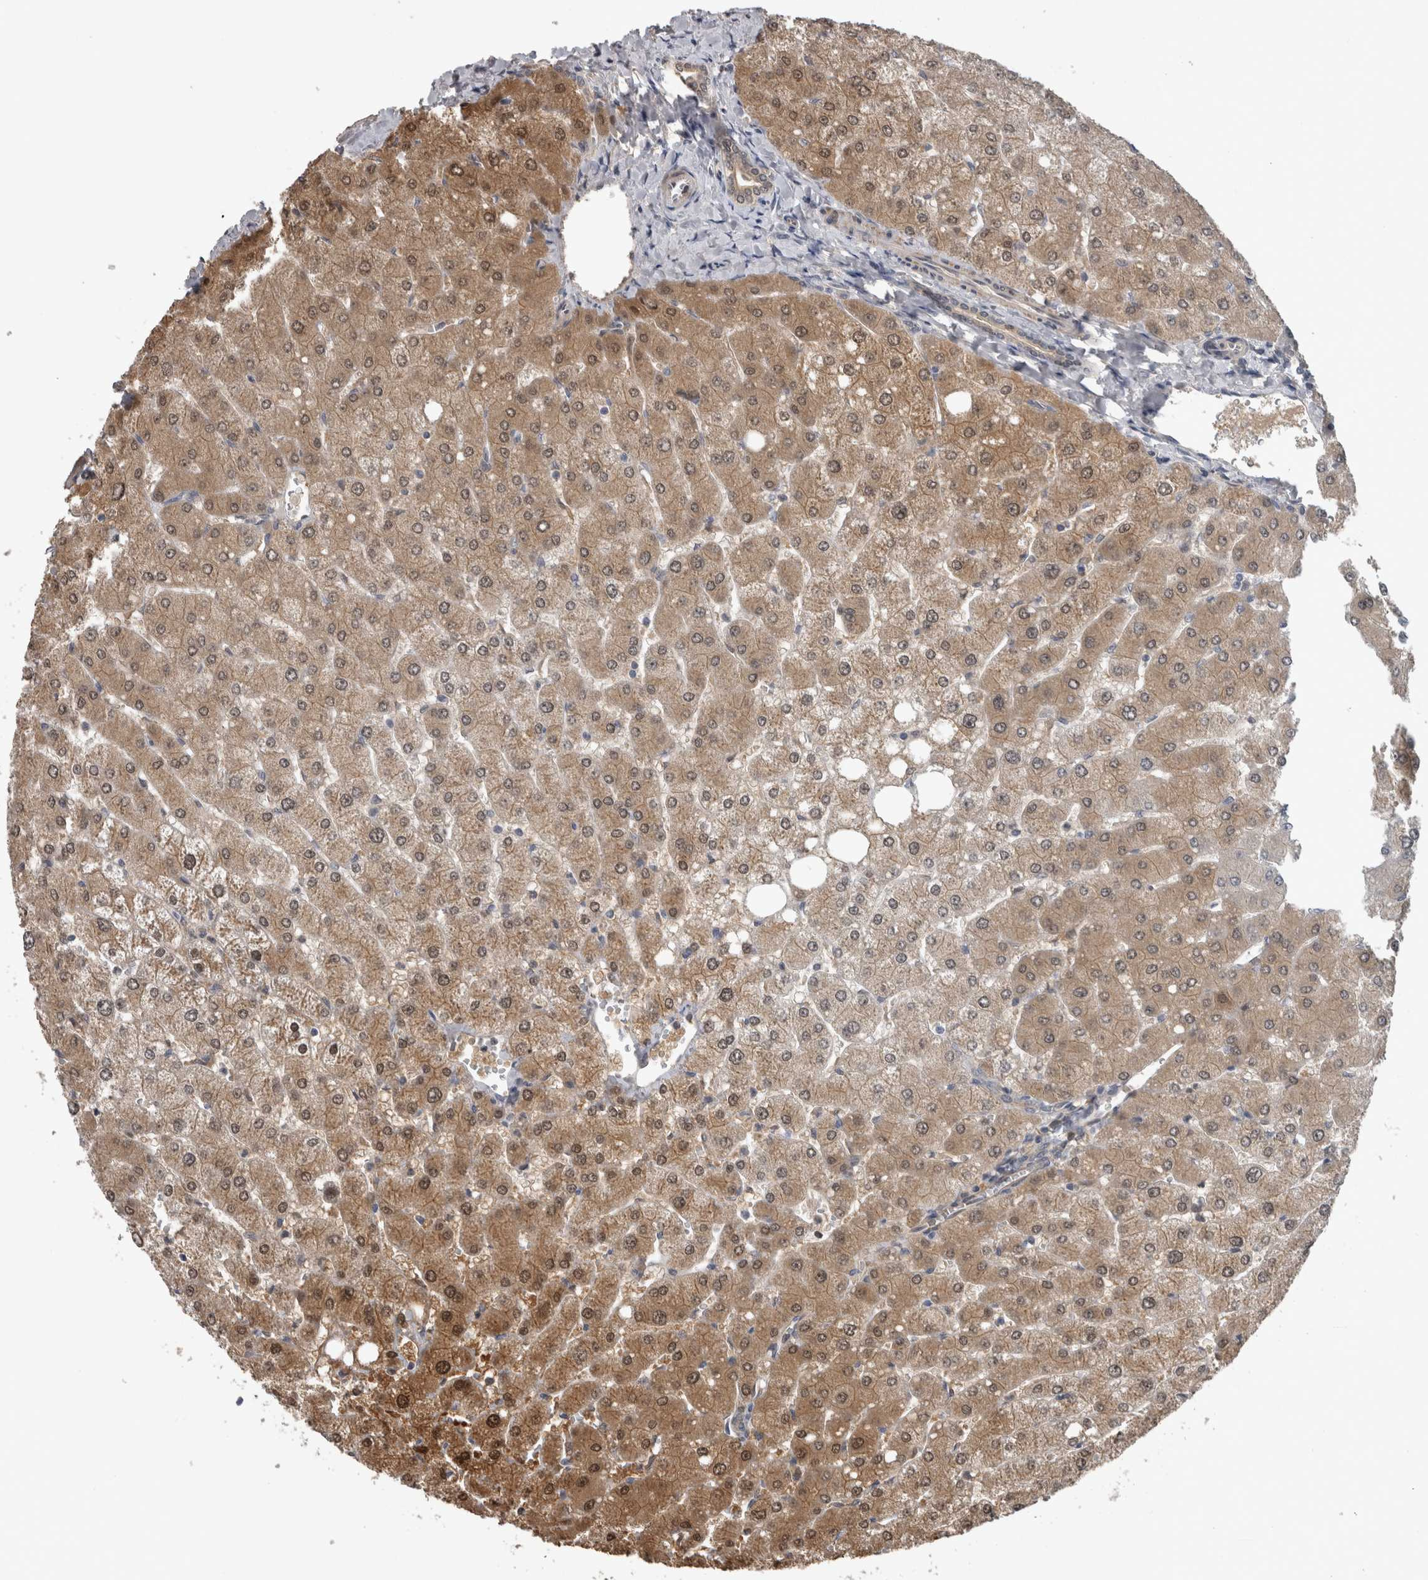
{"staining": {"intensity": "weak", "quantity": ">75%", "location": "cytoplasmic/membranous"}, "tissue": "liver", "cell_type": "Cholangiocytes", "image_type": "normal", "snomed": [{"axis": "morphology", "description": "Normal tissue, NOS"}, {"axis": "topography", "description": "Liver"}], "caption": "Protein positivity by immunohistochemistry (IHC) exhibits weak cytoplasmic/membranous positivity in about >75% of cholangiocytes in benign liver. (DAB IHC, brown staining for protein, blue staining for nuclei).", "gene": "NAPRT", "patient": {"sex": "male", "age": 55}}